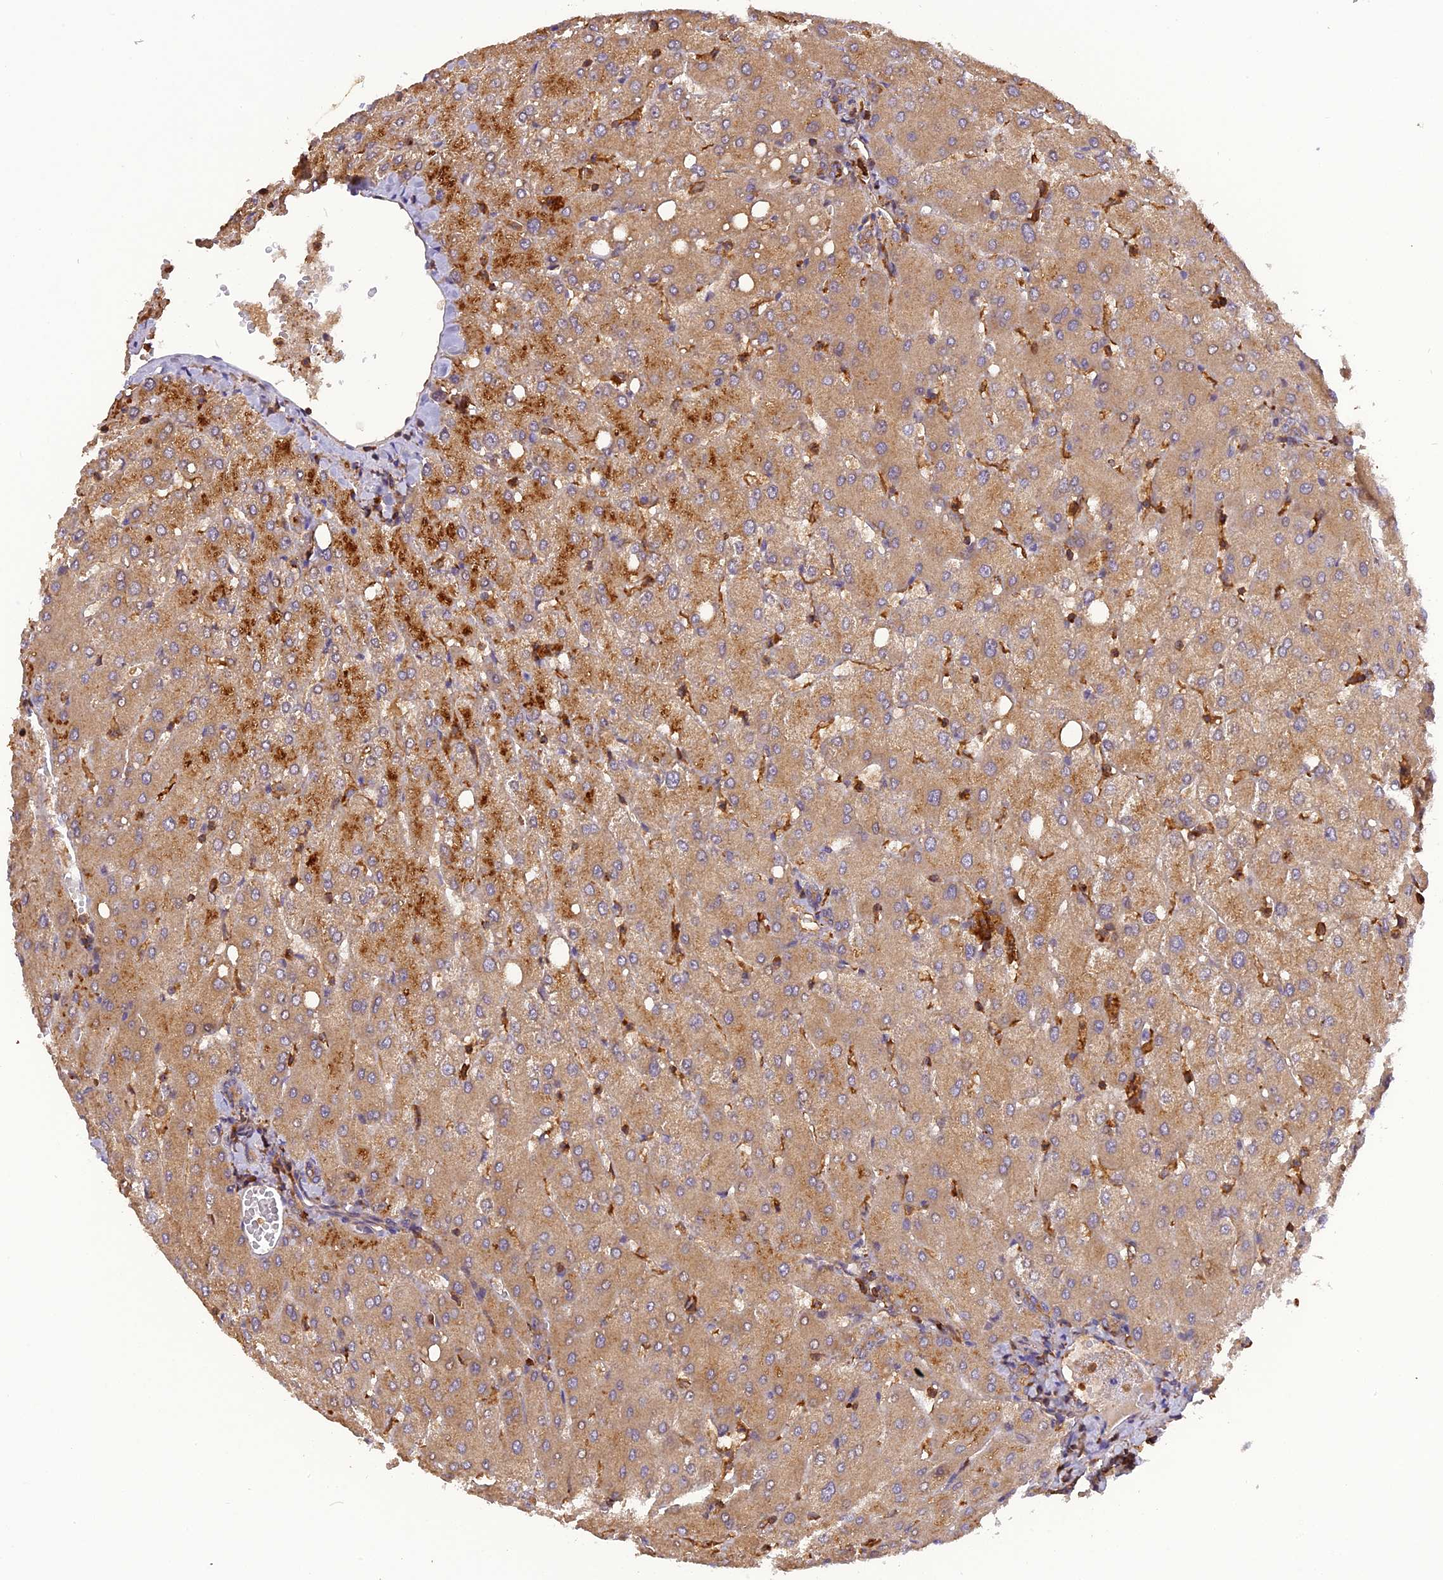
{"staining": {"intensity": "weak", "quantity": "25%-75%", "location": "cytoplasmic/membranous"}, "tissue": "liver", "cell_type": "Cholangiocytes", "image_type": "normal", "snomed": [{"axis": "morphology", "description": "Normal tissue, NOS"}, {"axis": "topography", "description": "Liver"}], "caption": "DAB (3,3'-diaminobenzidine) immunohistochemical staining of unremarkable human liver displays weak cytoplasmic/membranous protein expression in approximately 25%-75% of cholangiocytes.", "gene": "STOML1", "patient": {"sex": "female", "age": 54}}